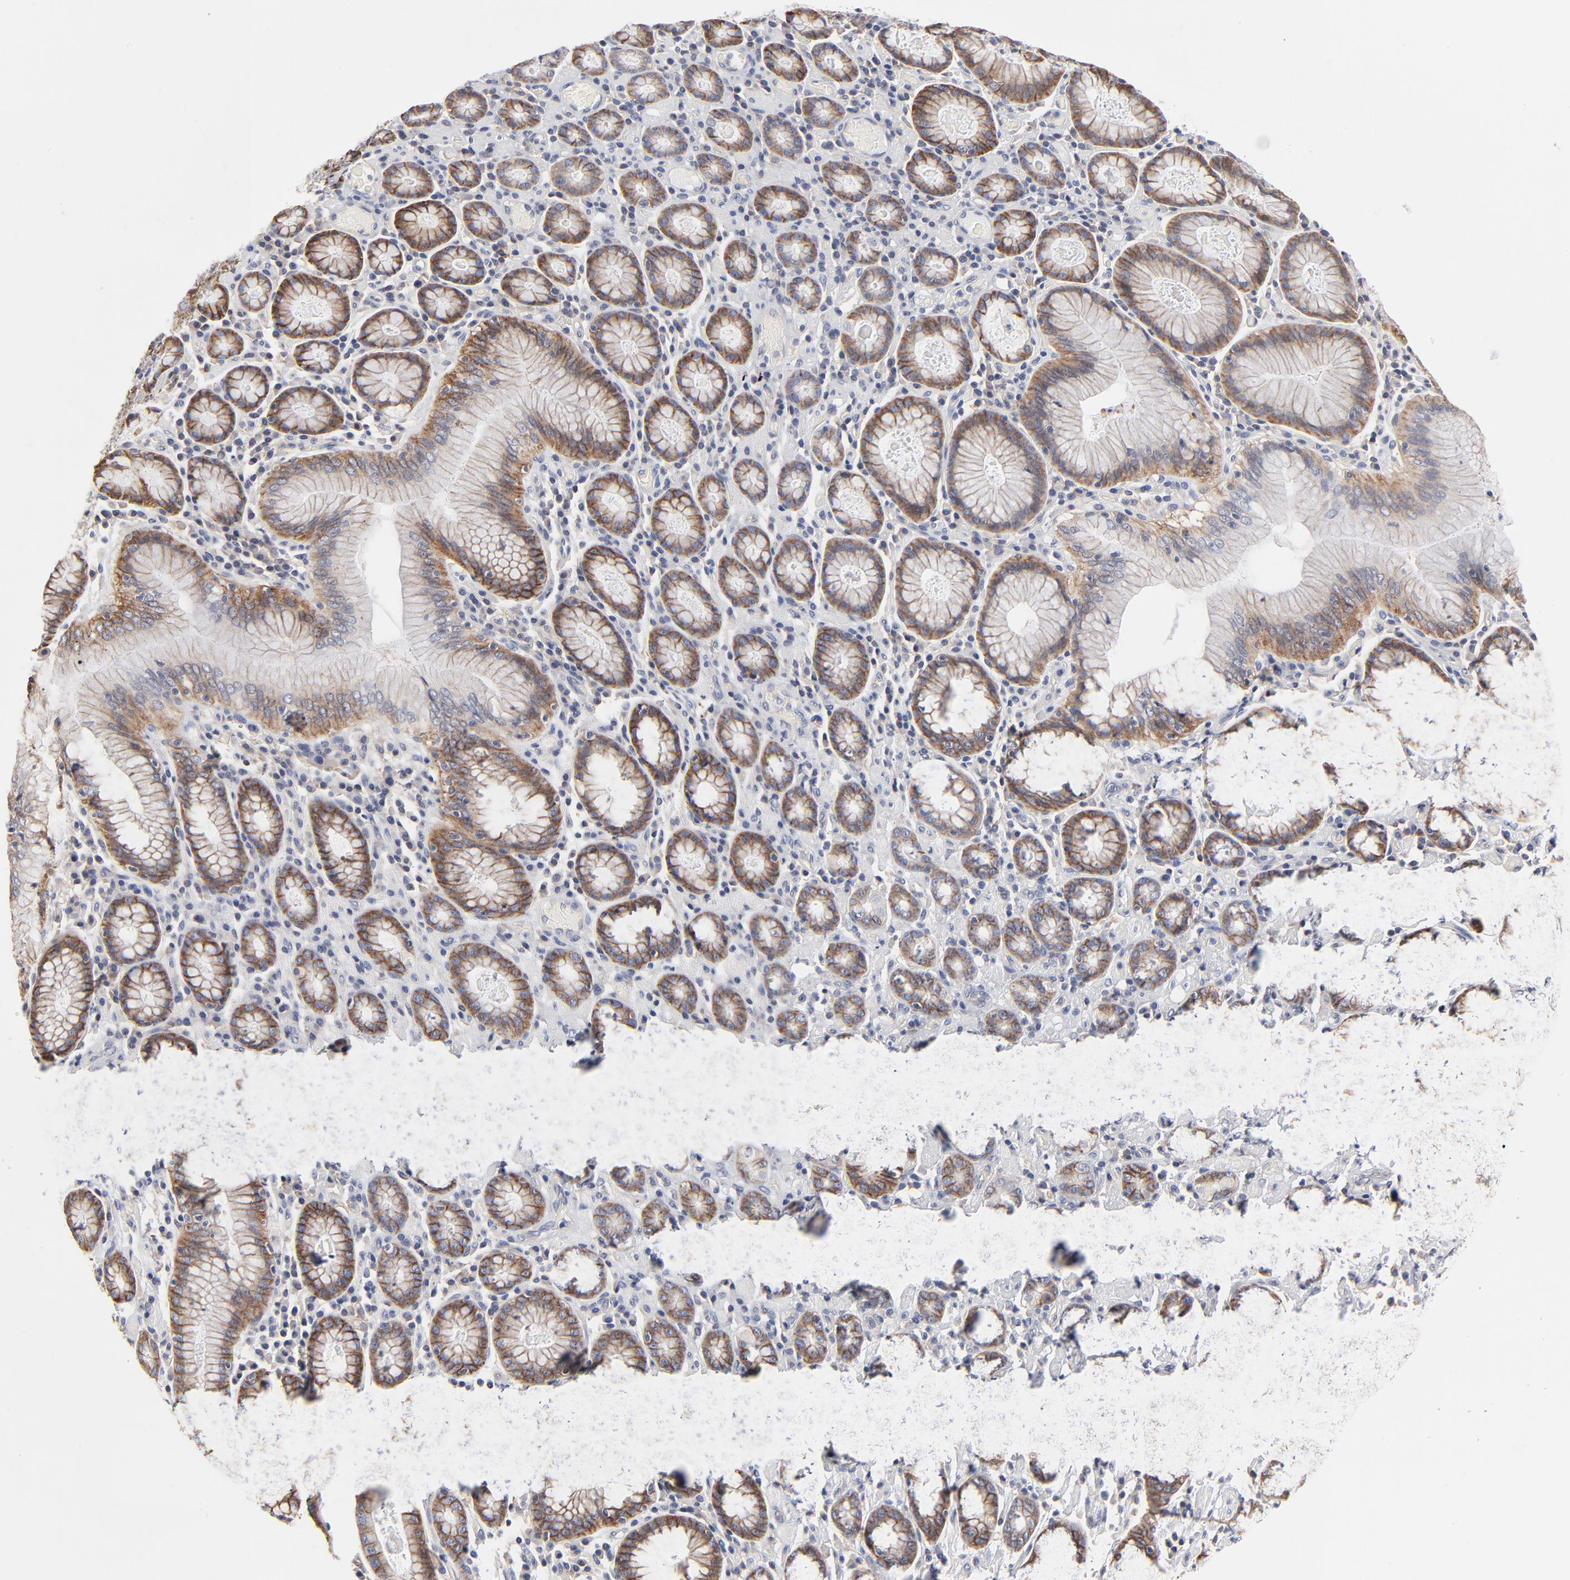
{"staining": {"intensity": "moderate", "quantity": ">75%", "location": "cytoplasmic/membranous"}, "tissue": "stomach cancer", "cell_type": "Tumor cells", "image_type": "cancer", "snomed": [{"axis": "morphology", "description": "Adenocarcinoma, NOS"}, {"axis": "topography", "description": "Stomach, lower"}], "caption": "Immunohistochemical staining of human adenocarcinoma (stomach) exhibits medium levels of moderate cytoplasmic/membranous positivity in approximately >75% of tumor cells.", "gene": "SLC16A1", "patient": {"sex": "male", "age": 88}}